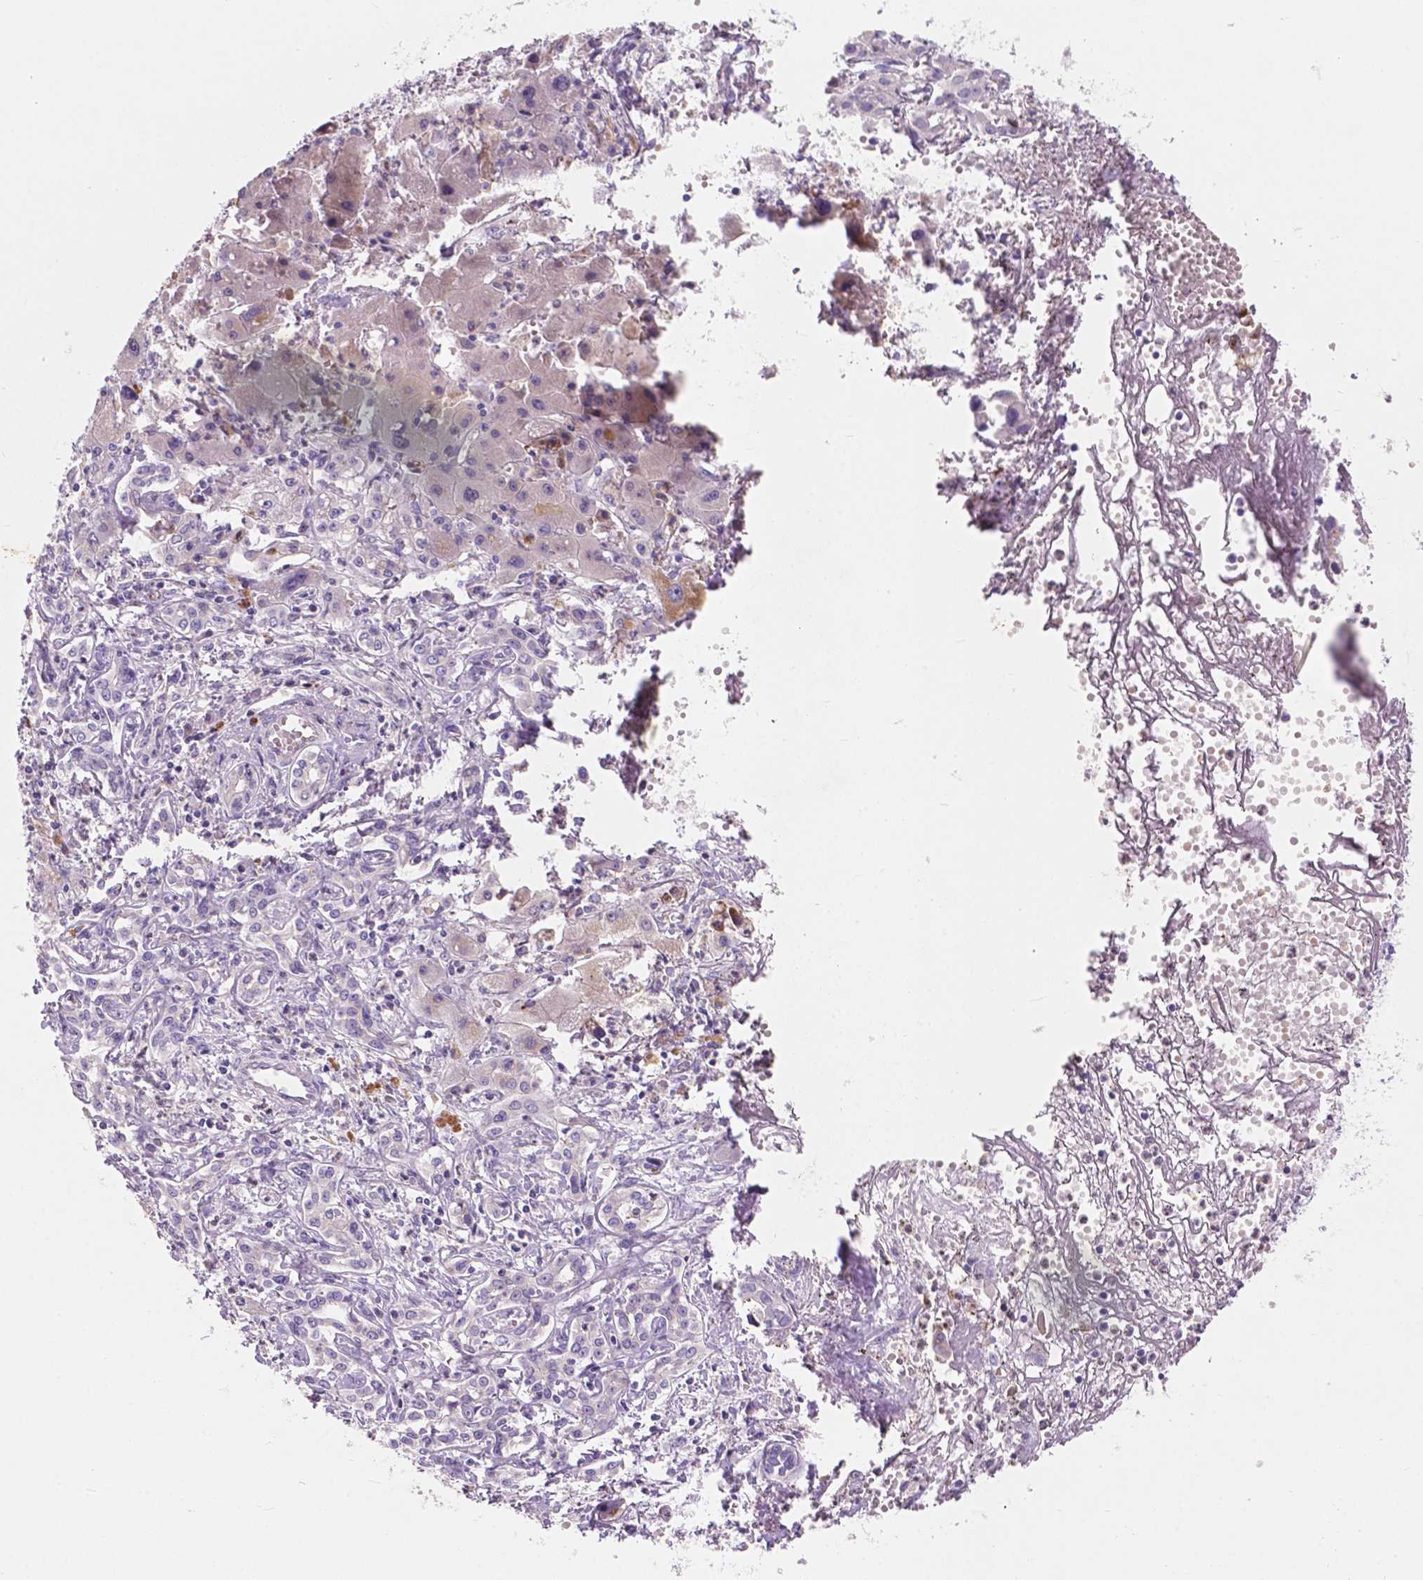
{"staining": {"intensity": "negative", "quantity": "none", "location": "none"}, "tissue": "liver cancer", "cell_type": "Tumor cells", "image_type": "cancer", "snomed": [{"axis": "morphology", "description": "Cholangiocarcinoma"}, {"axis": "topography", "description": "Liver"}], "caption": "Histopathology image shows no significant protein expression in tumor cells of cholangiocarcinoma (liver). (DAB (3,3'-diaminobenzidine) immunohistochemistry (IHC) visualized using brightfield microscopy, high magnification).", "gene": "IREB2", "patient": {"sex": "female", "age": 64}}